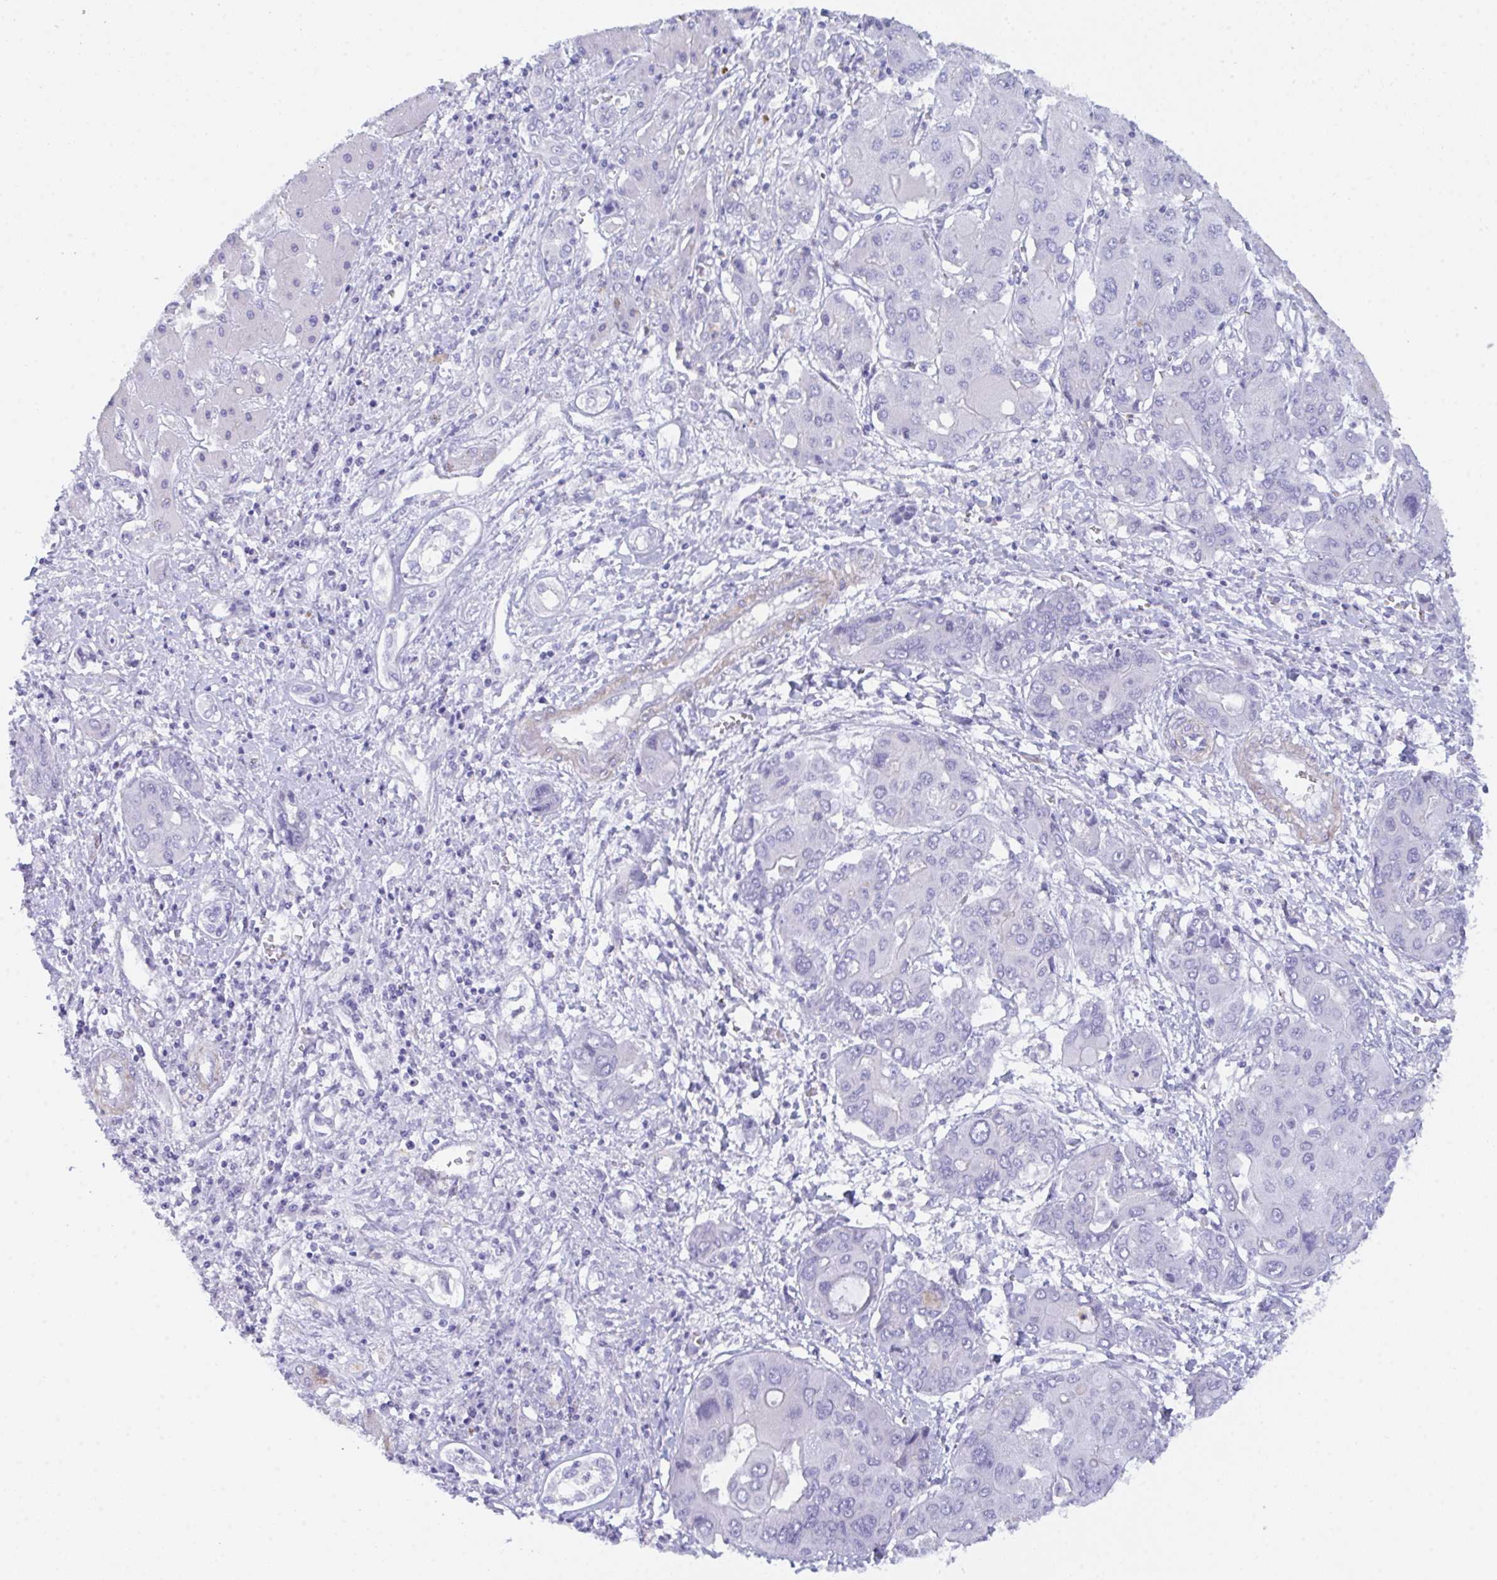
{"staining": {"intensity": "negative", "quantity": "none", "location": "none"}, "tissue": "liver cancer", "cell_type": "Tumor cells", "image_type": "cancer", "snomed": [{"axis": "morphology", "description": "Cholangiocarcinoma"}, {"axis": "topography", "description": "Liver"}], "caption": "IHC of cholangiocarcinoma (liver) exhibits no expression in tumor cells. (Brightfield microscopy of DAB (3,3'-diaminobenzidine) IHC at high magnification).", "gene": "CEP170B", "patient": {"sex": "male", "age": 67}}